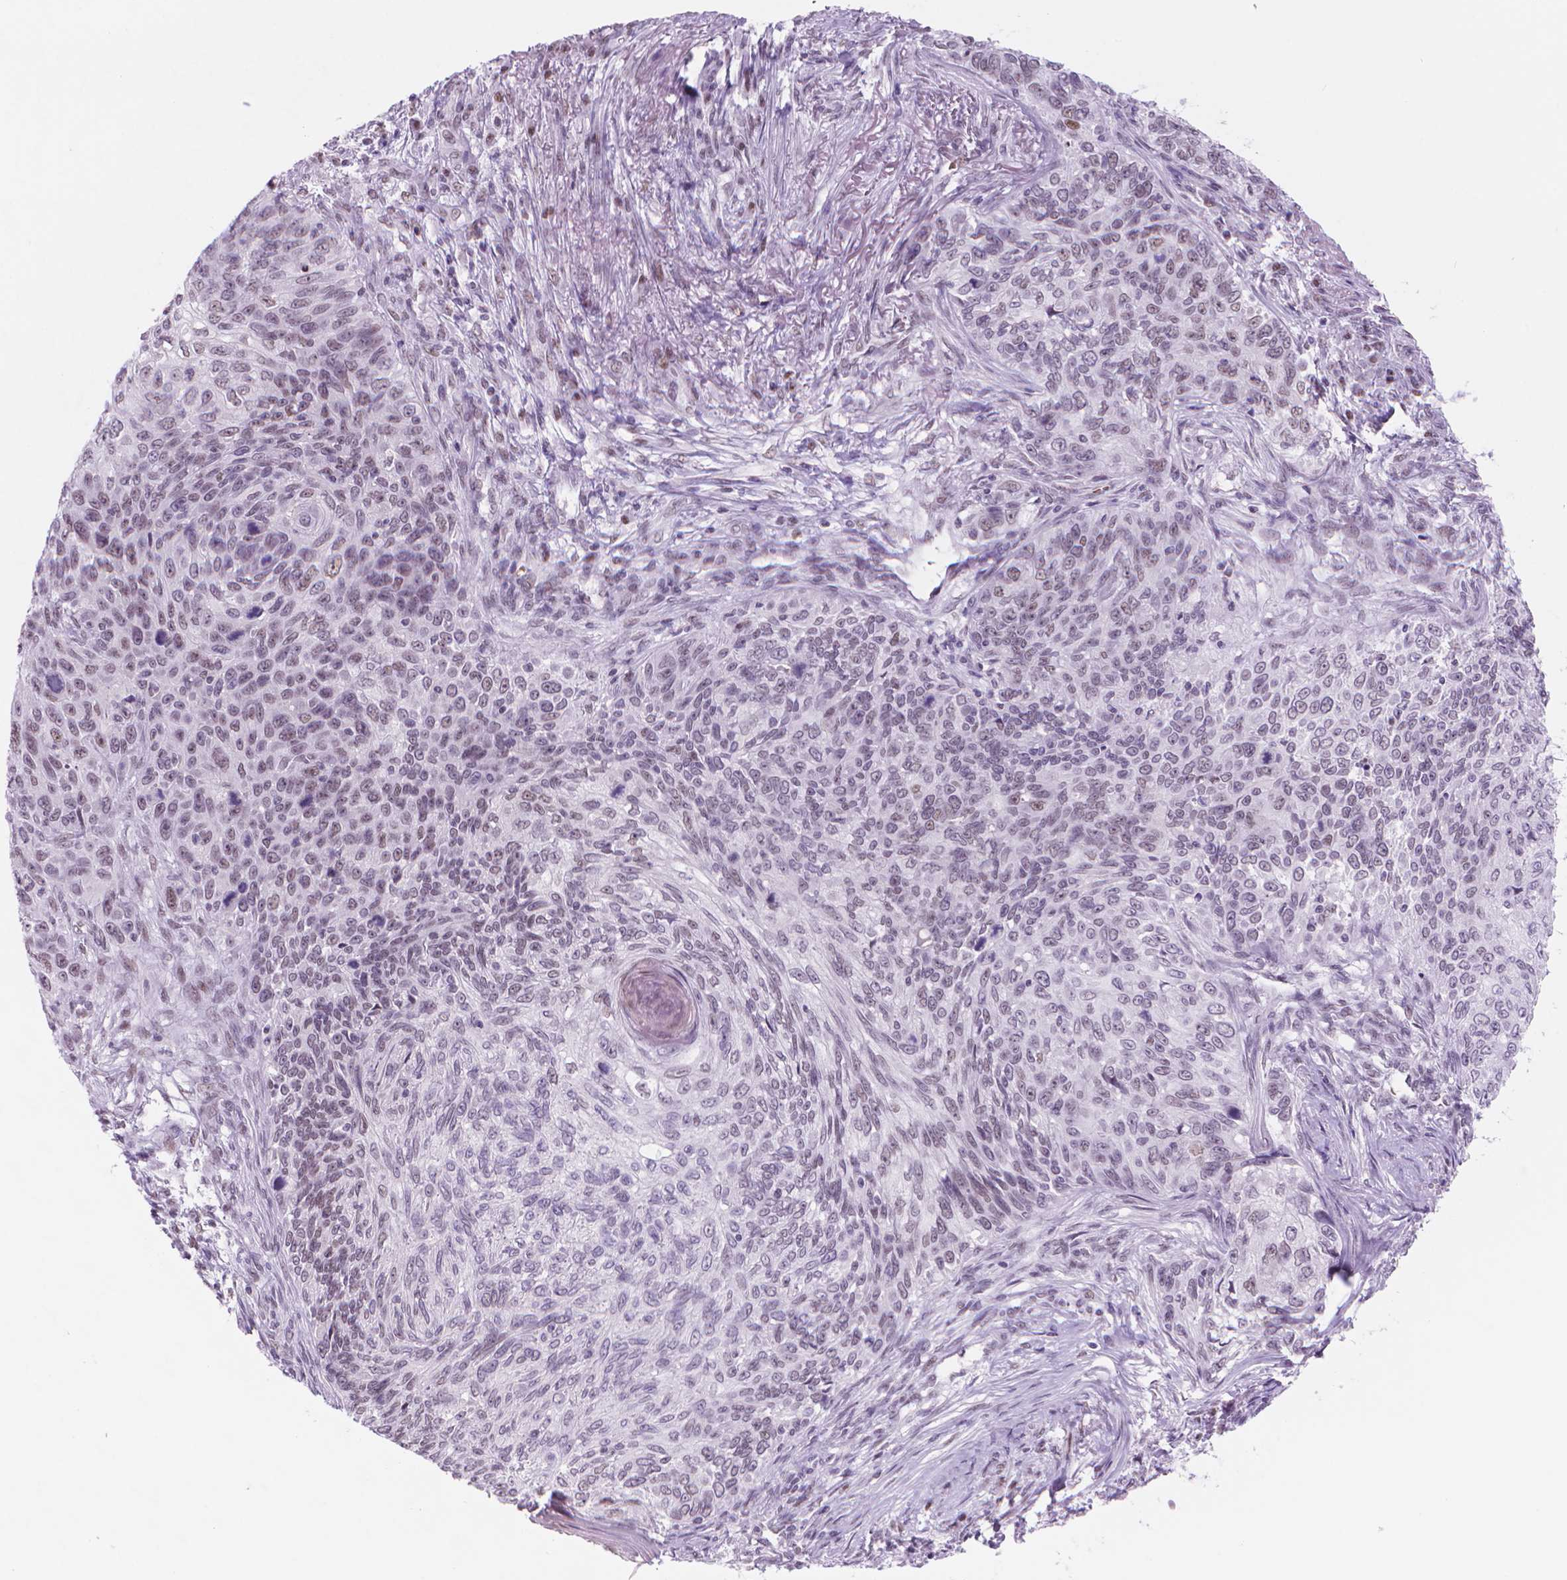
{"staining": {"intensity": "weak", "quantity": "25%-75%", "location": "nuclear"}, "tissue": "skin cancer", "cell_type": "Tumor cells", "image_type": "cancer", "snomed": [{"axis": "morphology", "description": "Squamous cell carcinoma, NOS"}, {"axis": "topography", "description": "Skin"}], "caption": "Immunohistochemistry image of neoplastic tissue: squamous cell carcinoma (skin) stained using immunohistochemistry reveals low levels of weak protein expression localized specifically in the nuclear of tumor cells, appearing as a nuclear brown color.", "gene": "POLR3D", "patient": {"sex": "male", "age": 92}}